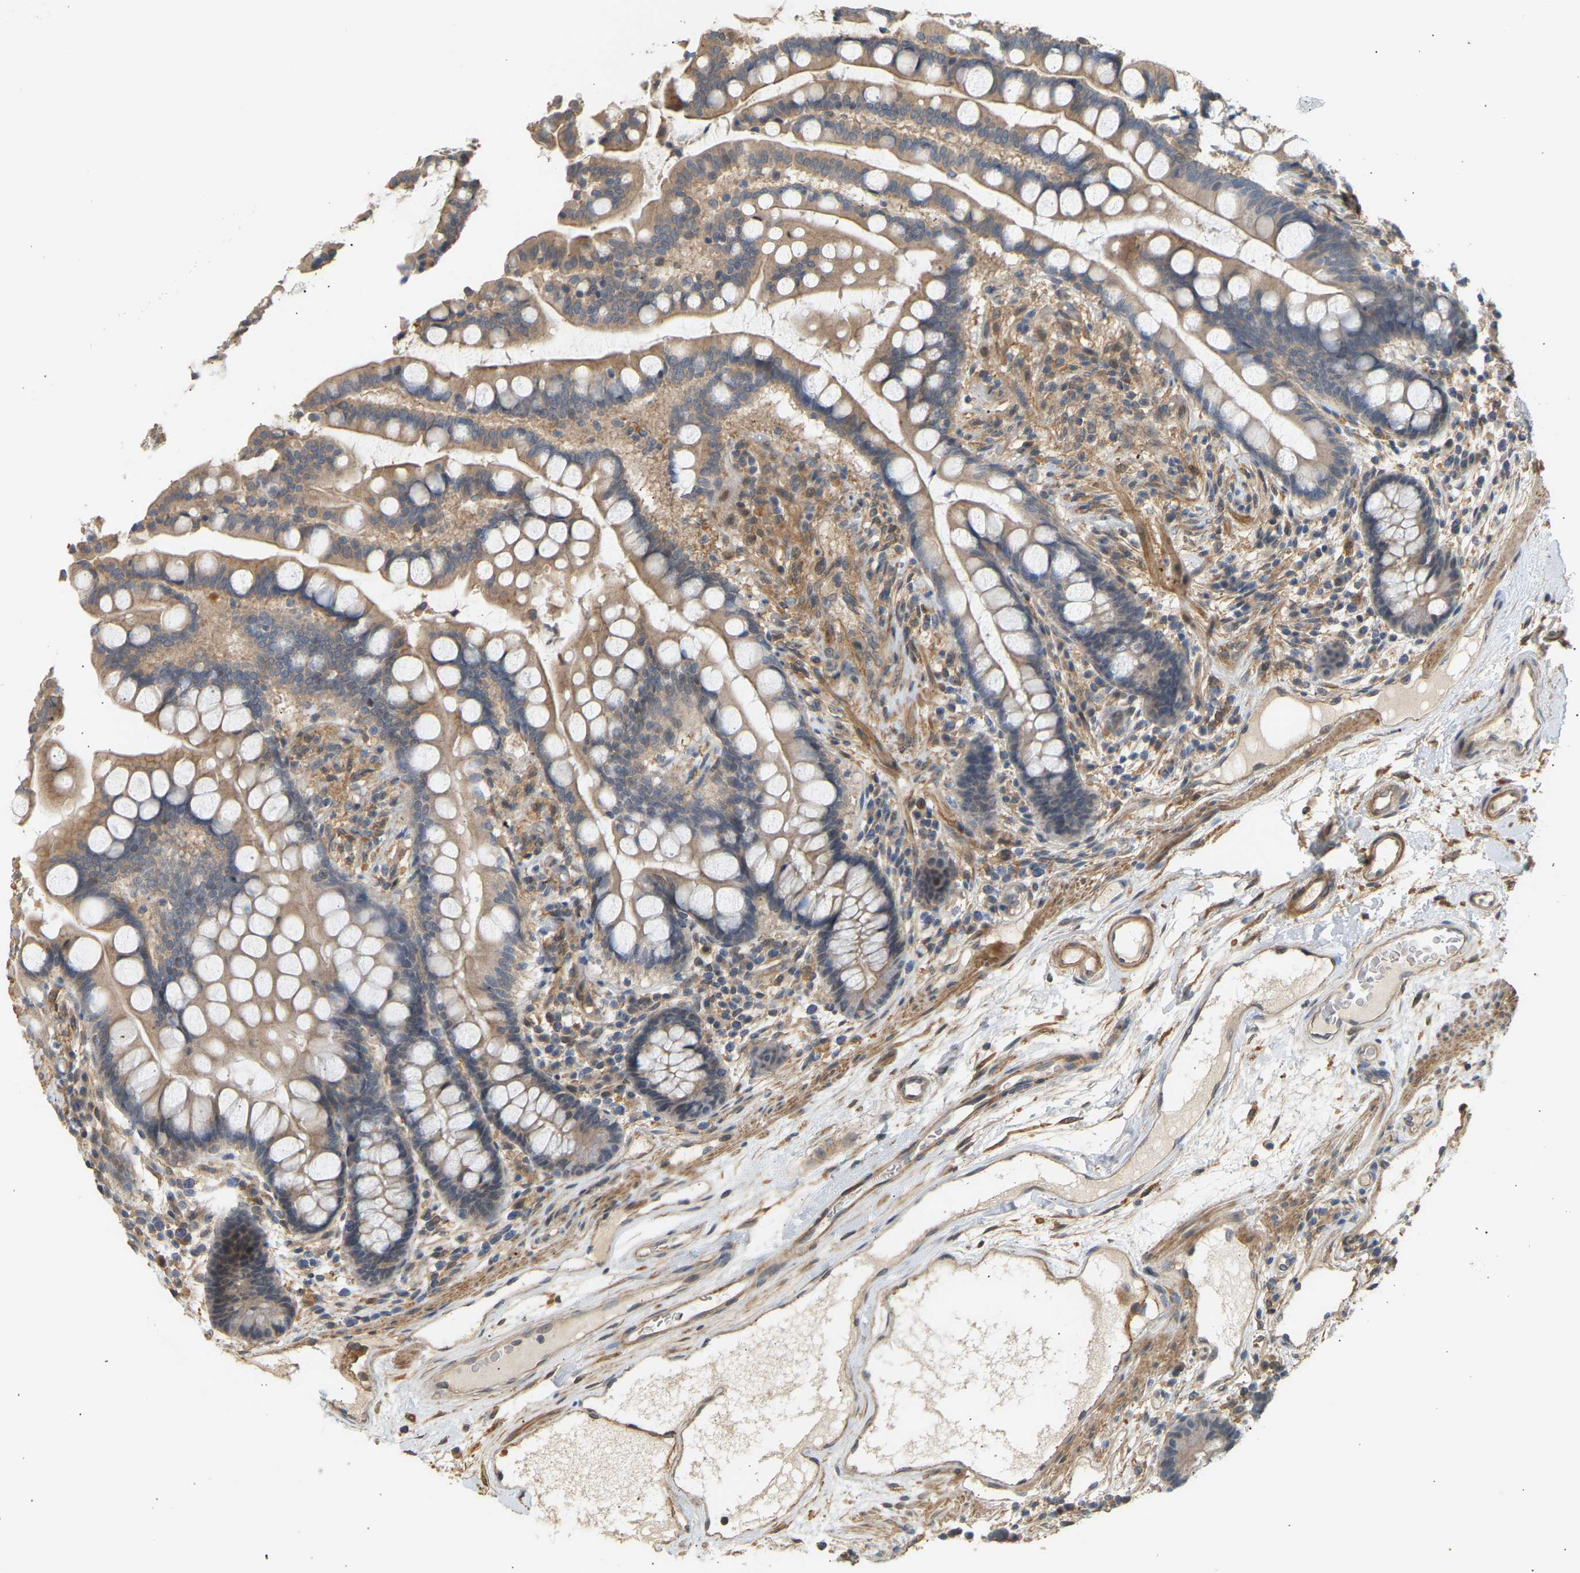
{"staining": {"intensity": "weak", "quantity": ">75%", "location": "cytoplasmic/membranous"}, "tissue": "colon", "cell_type": "Endothelial cells", "image_type": "normal", "snomed": [{"axis": "morphology", "description": "Normal tissue, NOS"}, {"axis": "topography", "description": "Colon"}], "caption": "Immunohistochemical staining of benign colon reveals >75% levels of weak cytoplasmic/membranous protein staining in about >75% of endothelial cells. The staining was performed using DAB (3,3'-diaminobenzidine), with brown indicating positive protein expression. Nuclei are stained blue with hematoxylin.", "gene": "RGL1", "patient": {"sex": "male", "age": 73}}